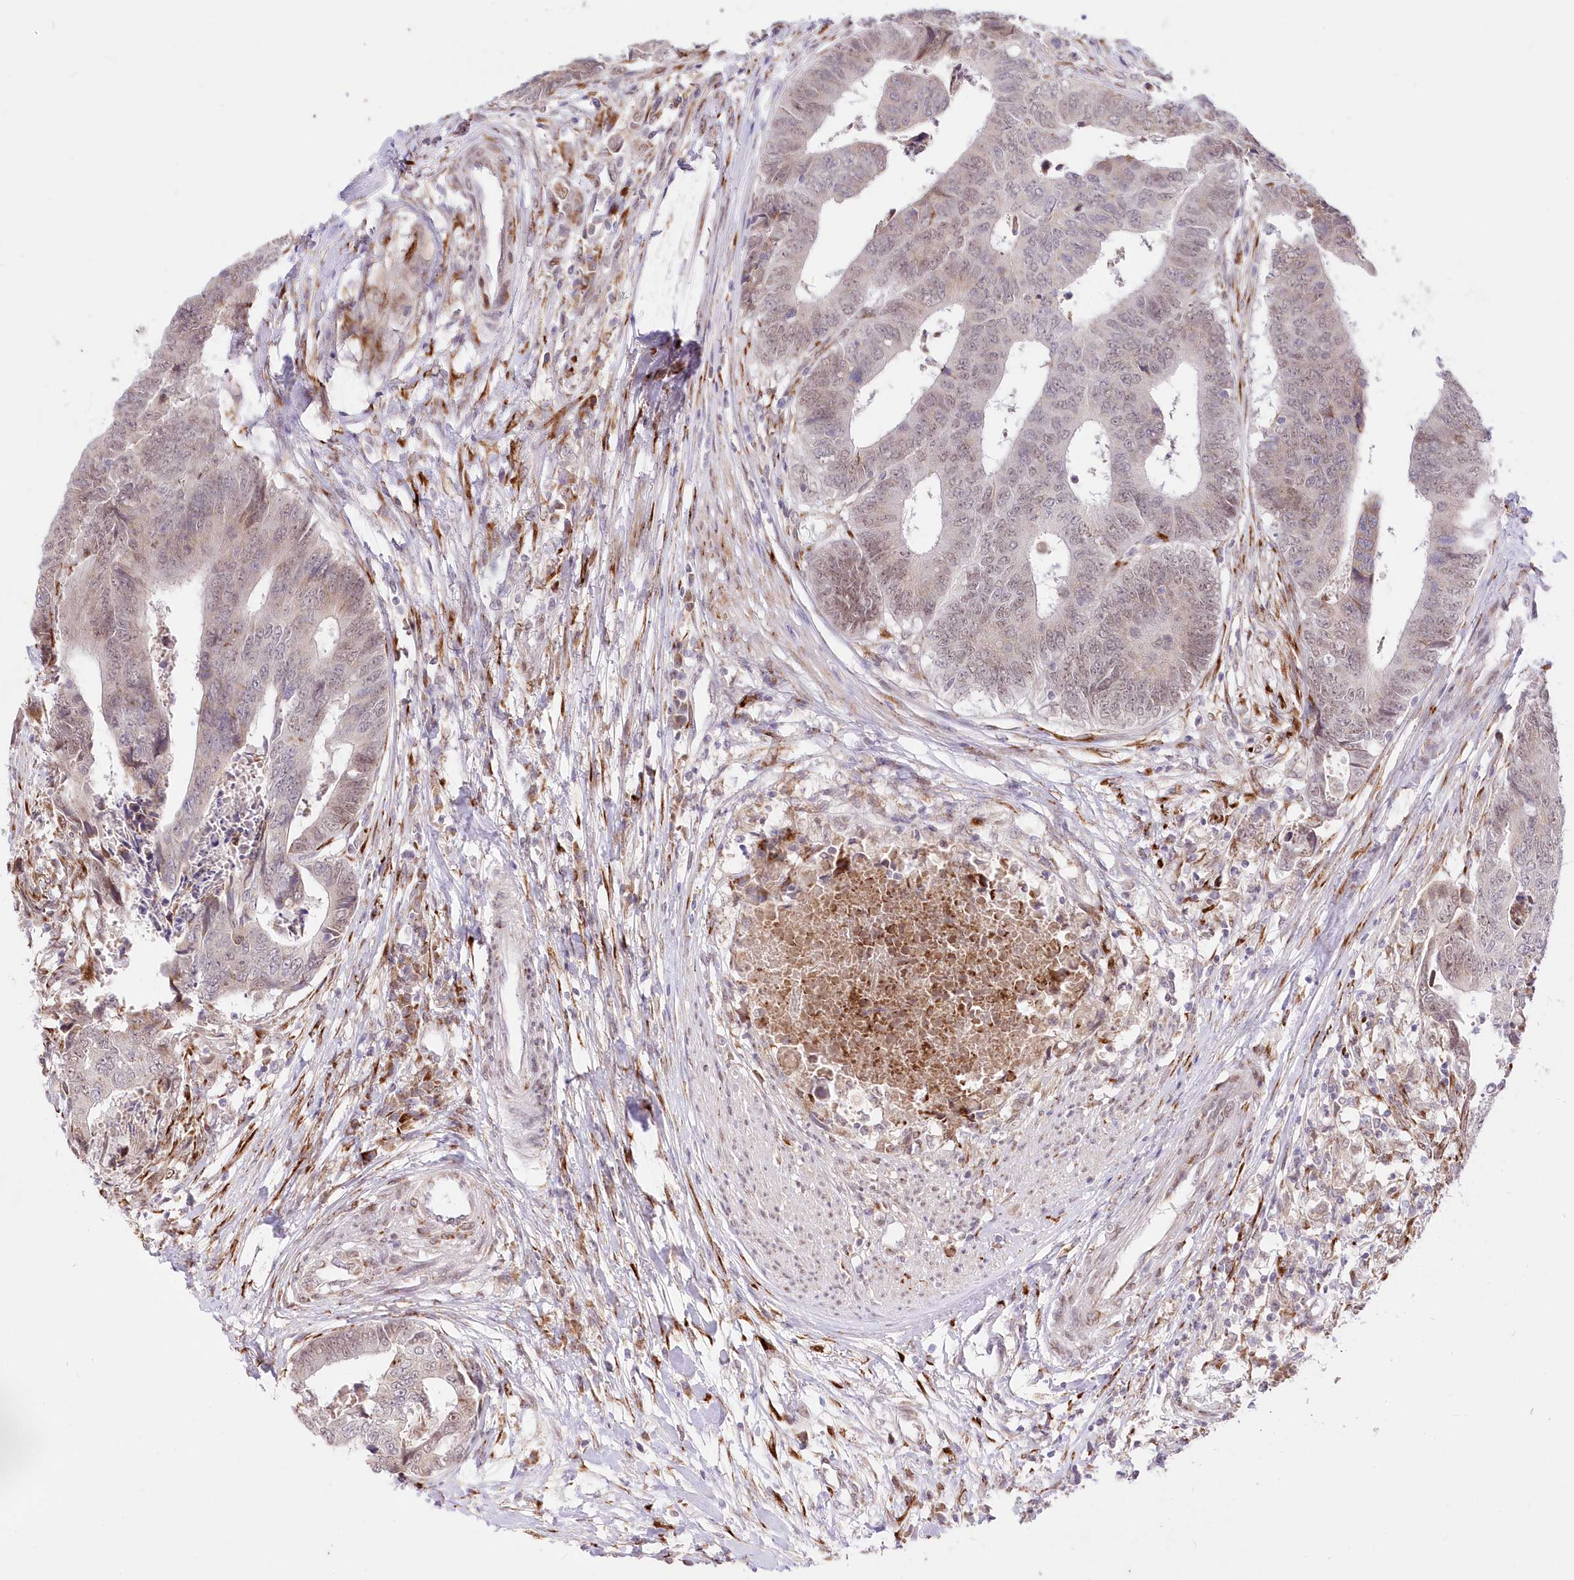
{"staining": {"intensity": "weak", "quantity": "<25%", "location": "cytoplasmic/membranous,nuclear"}, "tissue": "colorectal cancer", "cell_type": "Tumor cells", "image_type": "cancer", "snomed": [{"axis": "morphology", "description": "Adenocarcinoma, NOS"}, {"axis": "topography", "description": "Rectum"}], "caption": "Immunohistochemistry (IHC) of colorectal adenocarcinoma reveals no positivity in tumor cells.", "gene": "LDB1", "patient": {"sex": "male", "age": 84}}